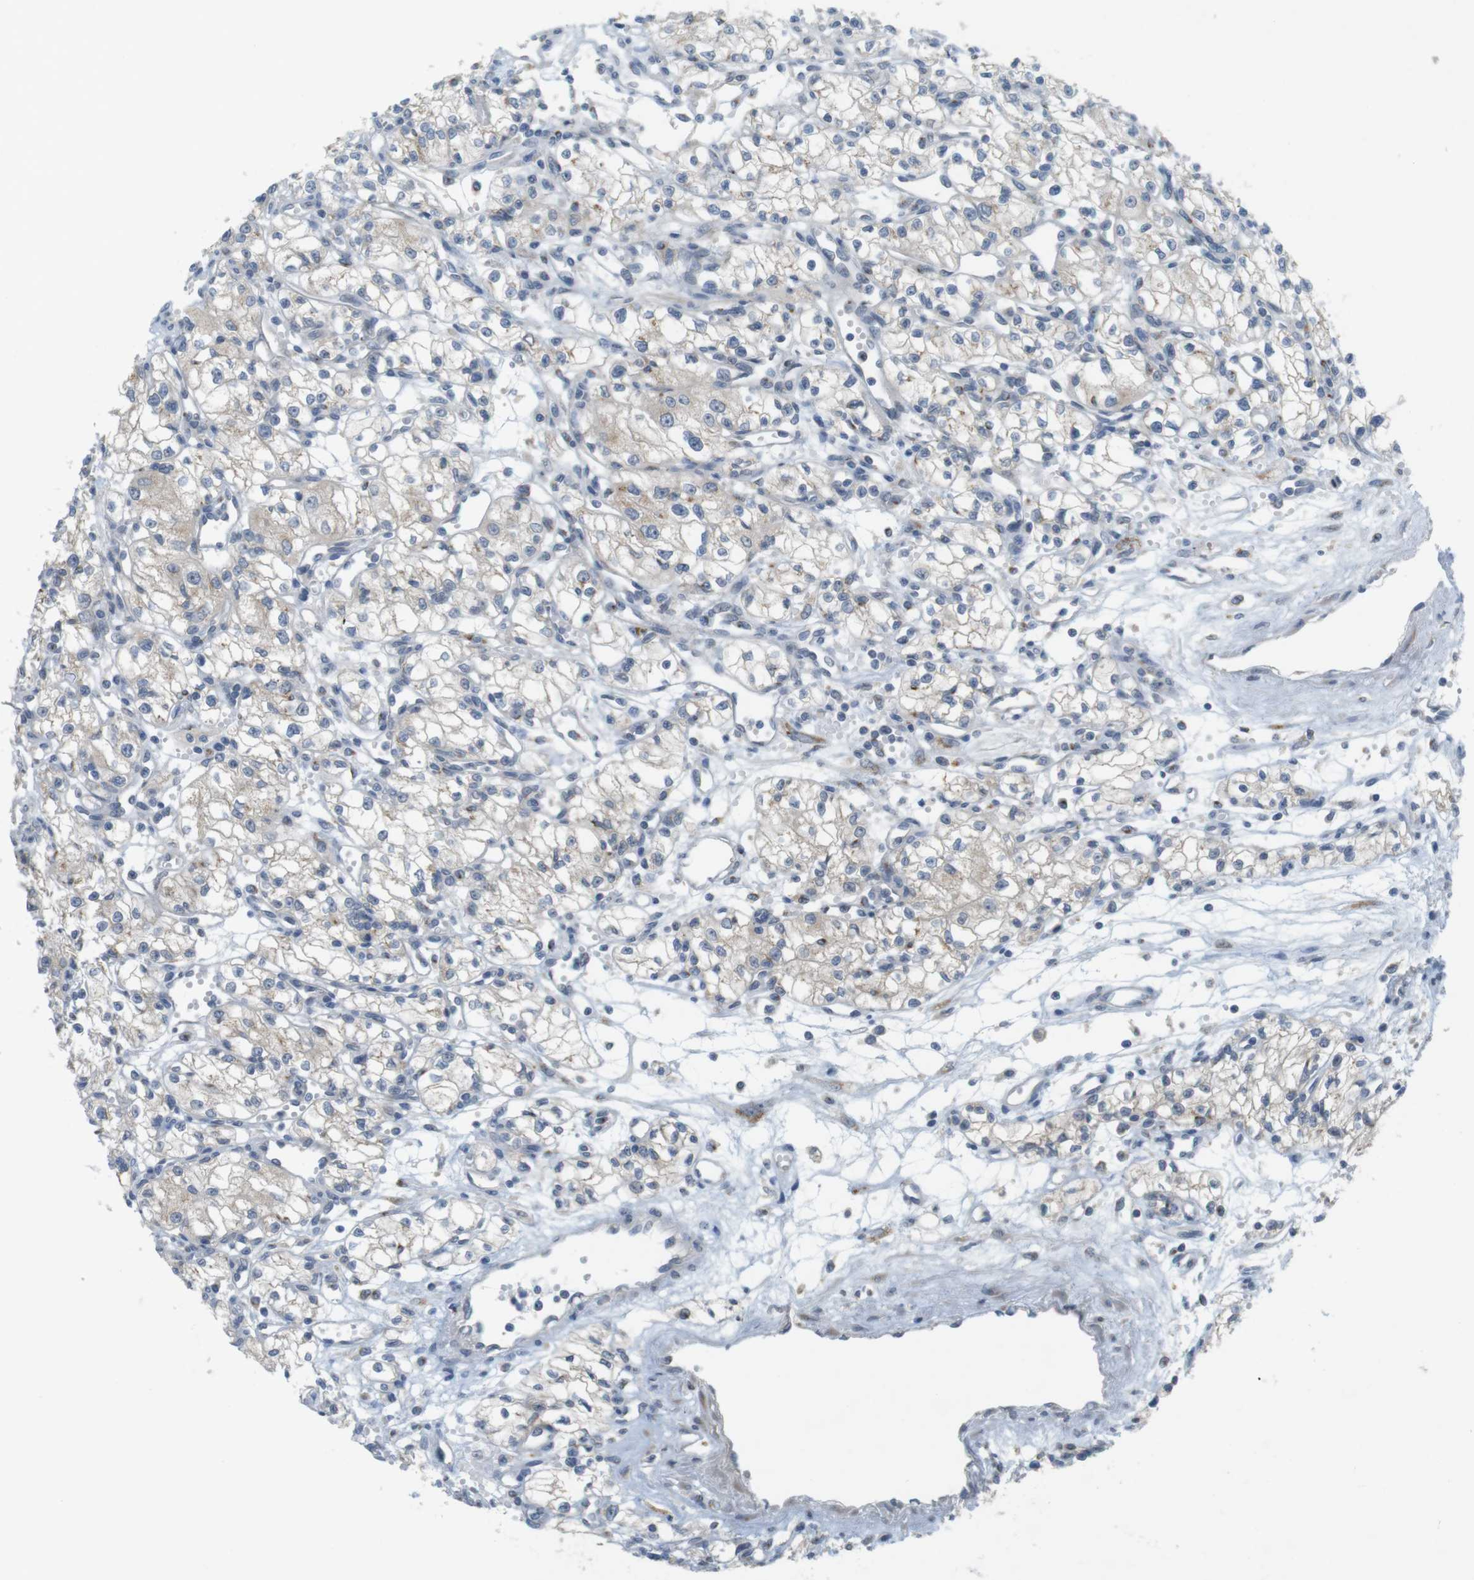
{"staining": {"intensity": "weak", "quantity": "<25%", "location": "cytoplasmic/membranous"}, "tissue": "renal cancer", "cell_type": "Tumor cells", "image_type": "cancer", "snomed": [{"axis": "morphology", "description": "Normal tissue, NOS"}, {"axis": "morphology", "description": "Adenocarcinoma, NOS"}, {"axis": "topography", "description": "Kidney"}], "caption": "This is an immunohistochemistry (IHC) photomicrograph of human adenocarcinoma (renal). There is no staining in tumor cells.", "gene": "YIPF3", "patient": {"sex": "male", "age": 59}}